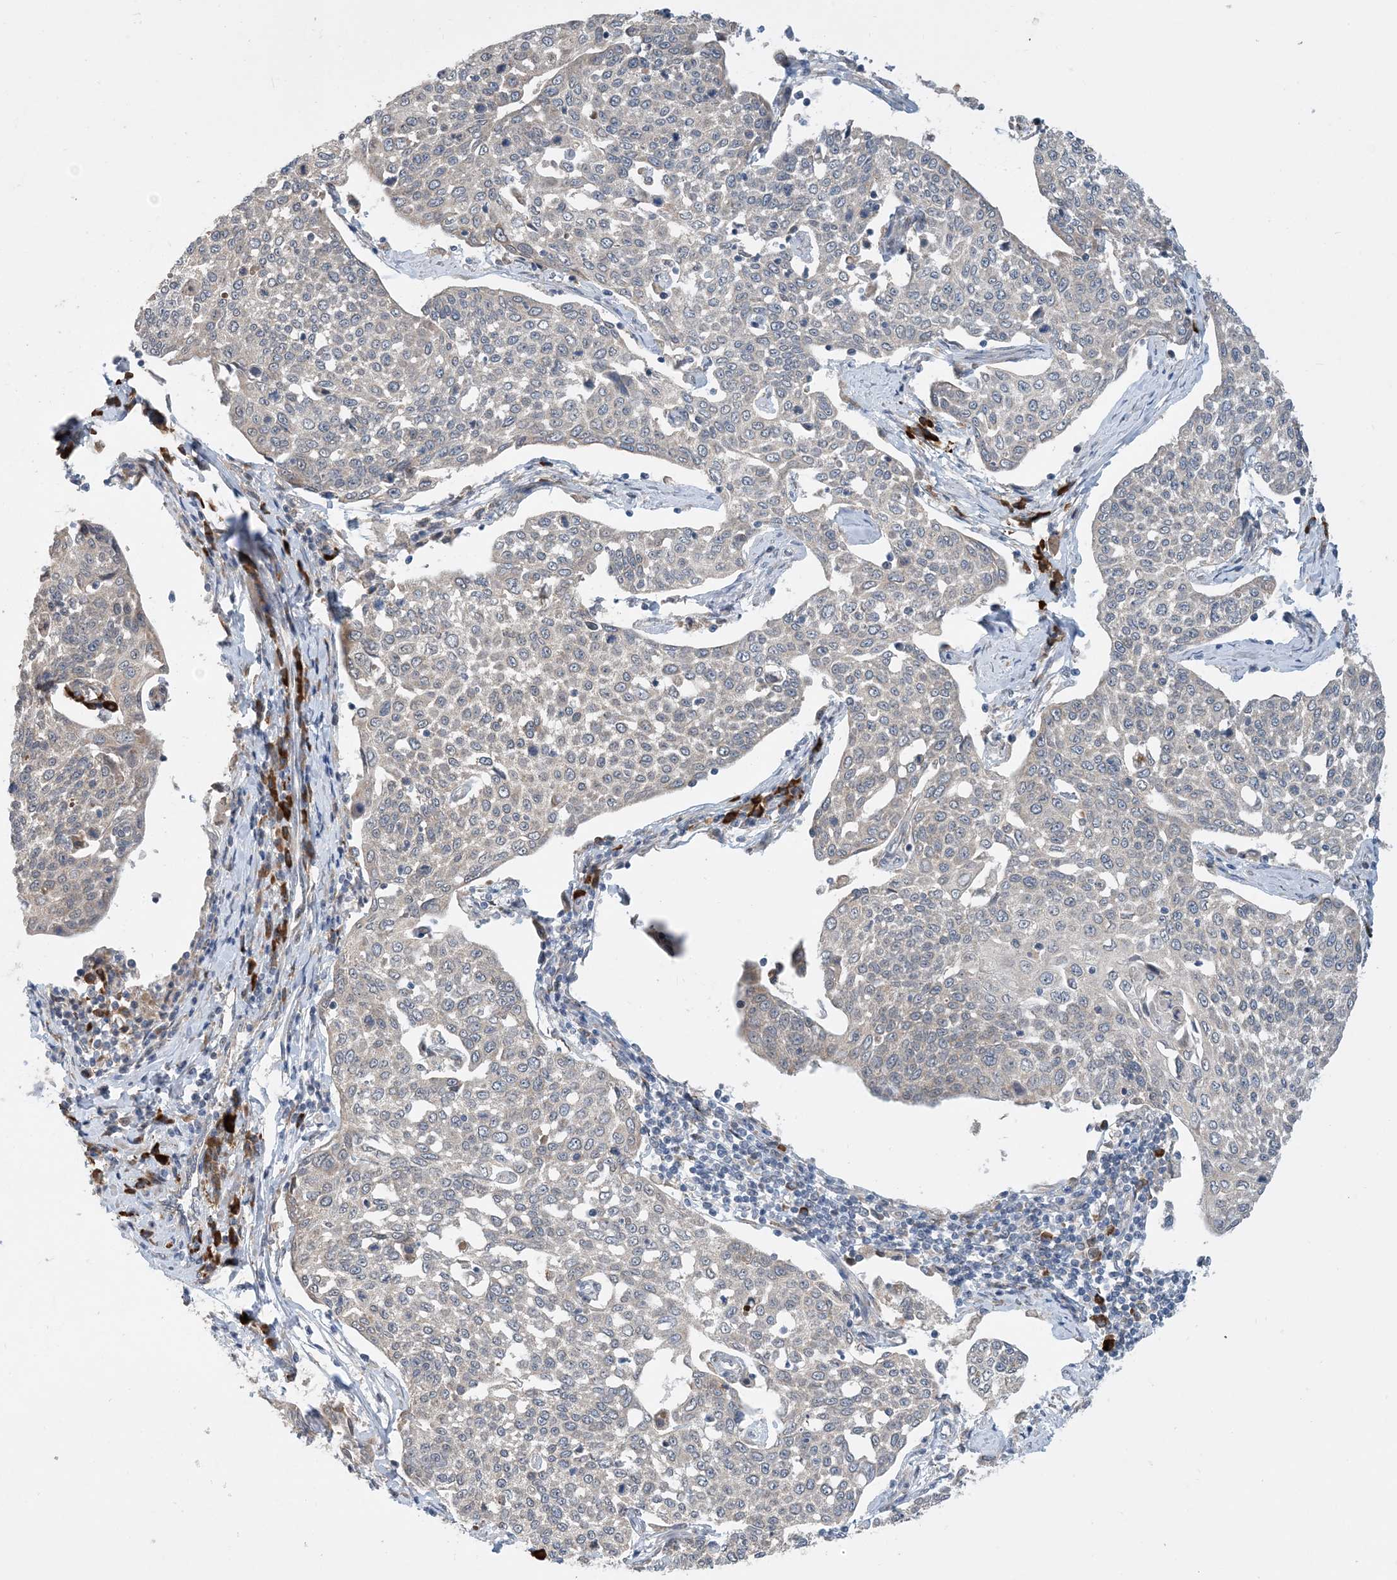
{"staining": {"intensity": "weak", "quantity": "<25%", "location": "cytoplasmic/membranous"}, "tissue": "cervical cancer", "cell_type": "Tumor cells", "image_type": "cancer", "snomed": [{"axis": "morphology", "description": "Squamous cell carcinoma, NOS"}, {"axis": "topography", "description": "Cervix"}], "caption": "Tumor cells are negative for brown protein staining in squamous cell carcinoma (cervical).", "gene": "PHOSPHO2", "patient": {"sex": "female", "age": 34}}